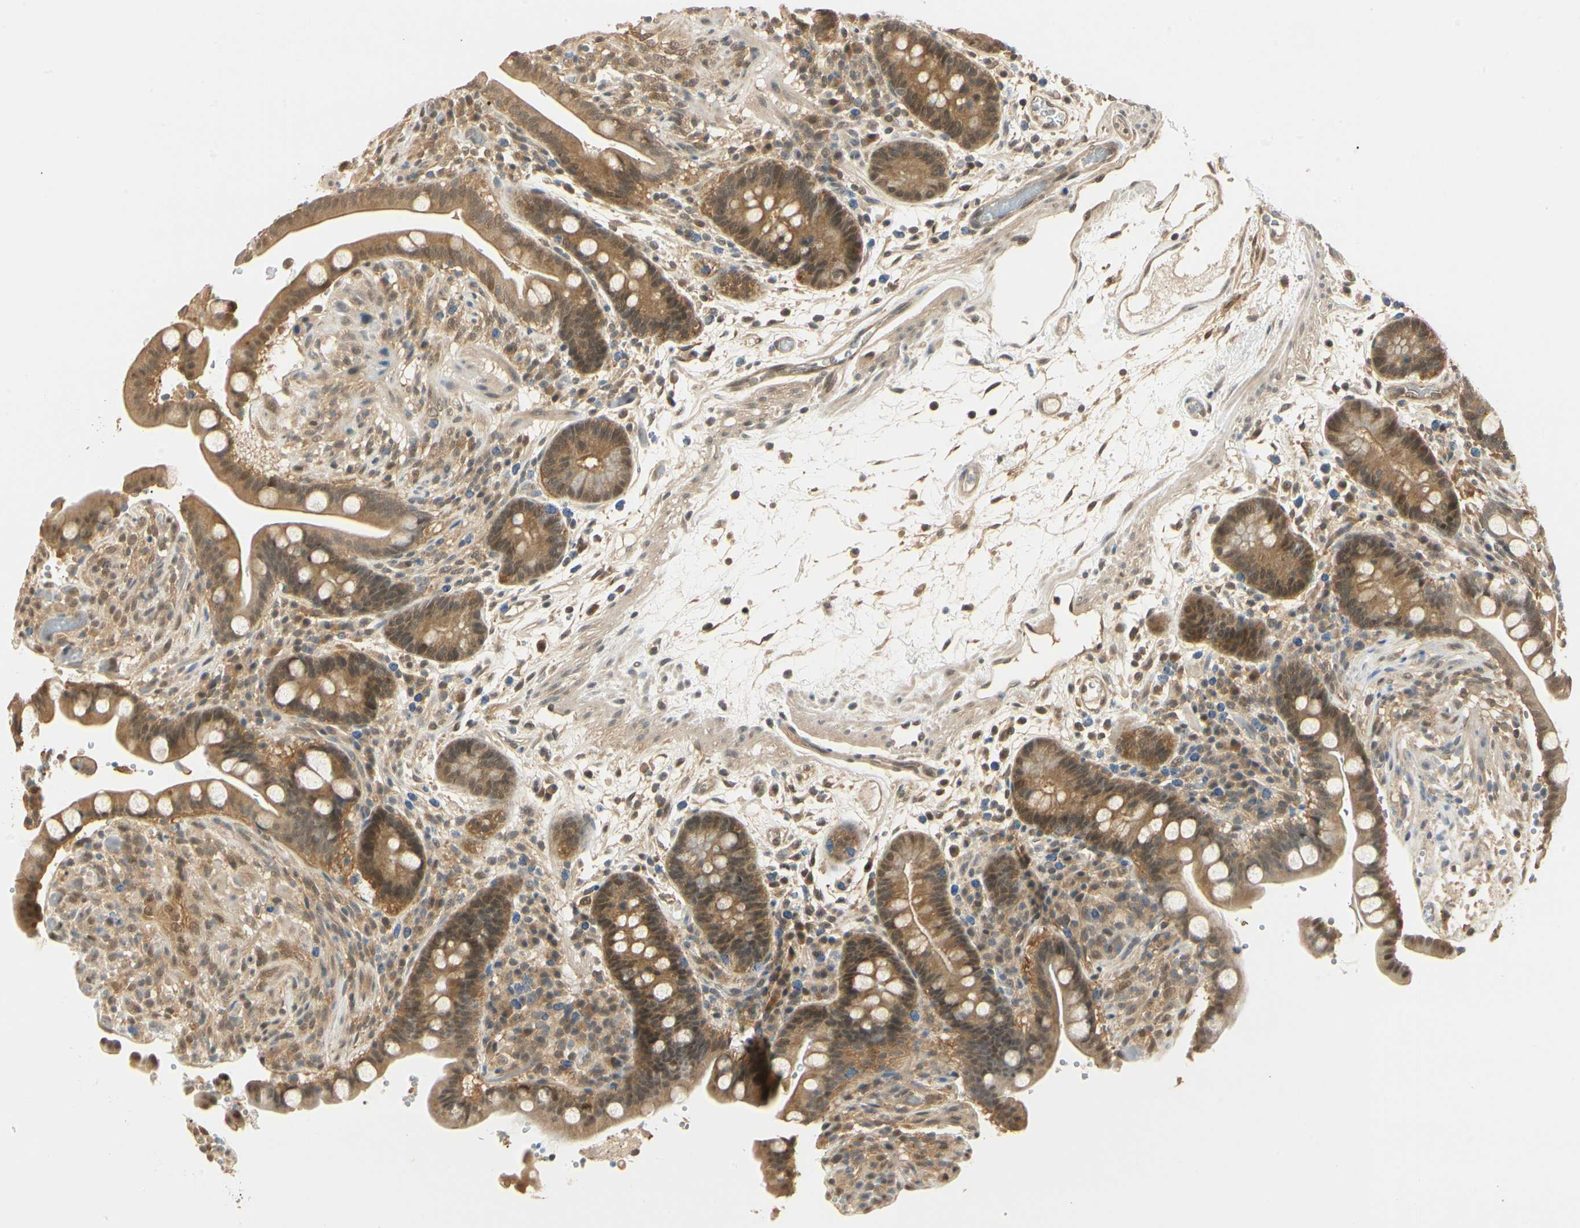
{"staining": {"intensity": "moderate", "quantity": ">75%", "location": "cytoplasmic/membranous,nuclear"}, "tissue": "colon", "cell_type": "Endothelial cells", "image_type": "normal", "snomed": [{"axis": "morphology", "description": "Normal tissue, NOS"}, {"axis": "topography", "description": "Colon"}], "caption": "An IHC image of benign tissue is shown. Protein staining in brown labels moderate cytoplasmic/membranous,nuclear positivity in colon within endothelial cells.", "gene": "UBE2Z", "patient": {"sex": "male", "age": 73}}